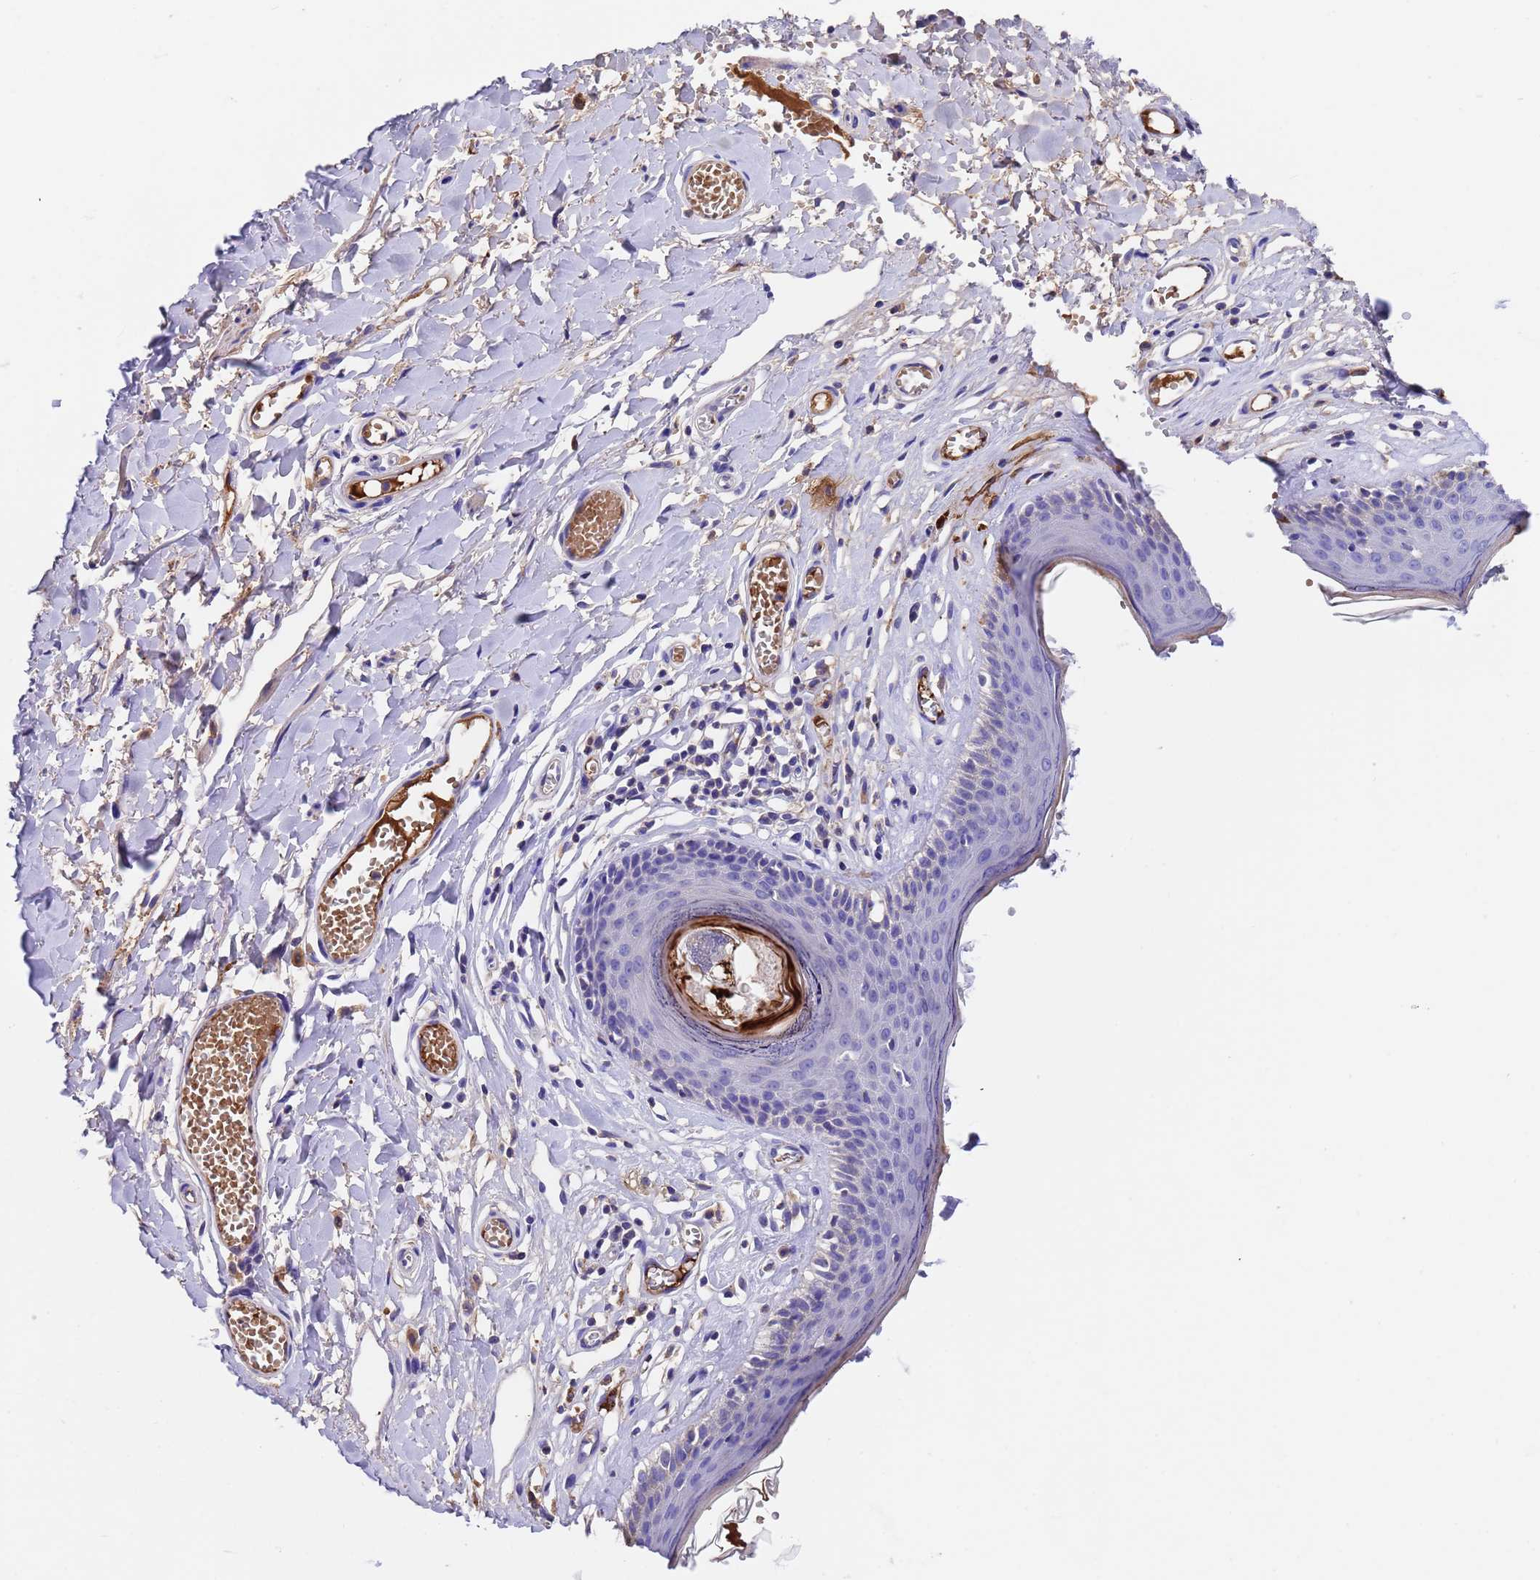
{"staining": {"intensity": "negative", "quantity": "none", "location": "none"}, "tissue": "skin", "cell_type": "Epidermal cells", "image_type": "normal", "snomed": [{"axis": "morphology", "description": "Normal tissue, NOS"}, {"axis": "topography", "description": "Adipose tissue"}, {"axis": "topography", "description": "Vascular tissue"}, {"axis": "topography", "description": "Vulva"}, {"axis": "topography", "description": "Peripheral nerve tissue"}], "caption": "Epidermal cells show no significant protein expression in unremarkable skin. Nuclei are stained in blue.", "gene": "ELP6", "patient": {"sex": "female", "age": 86}}